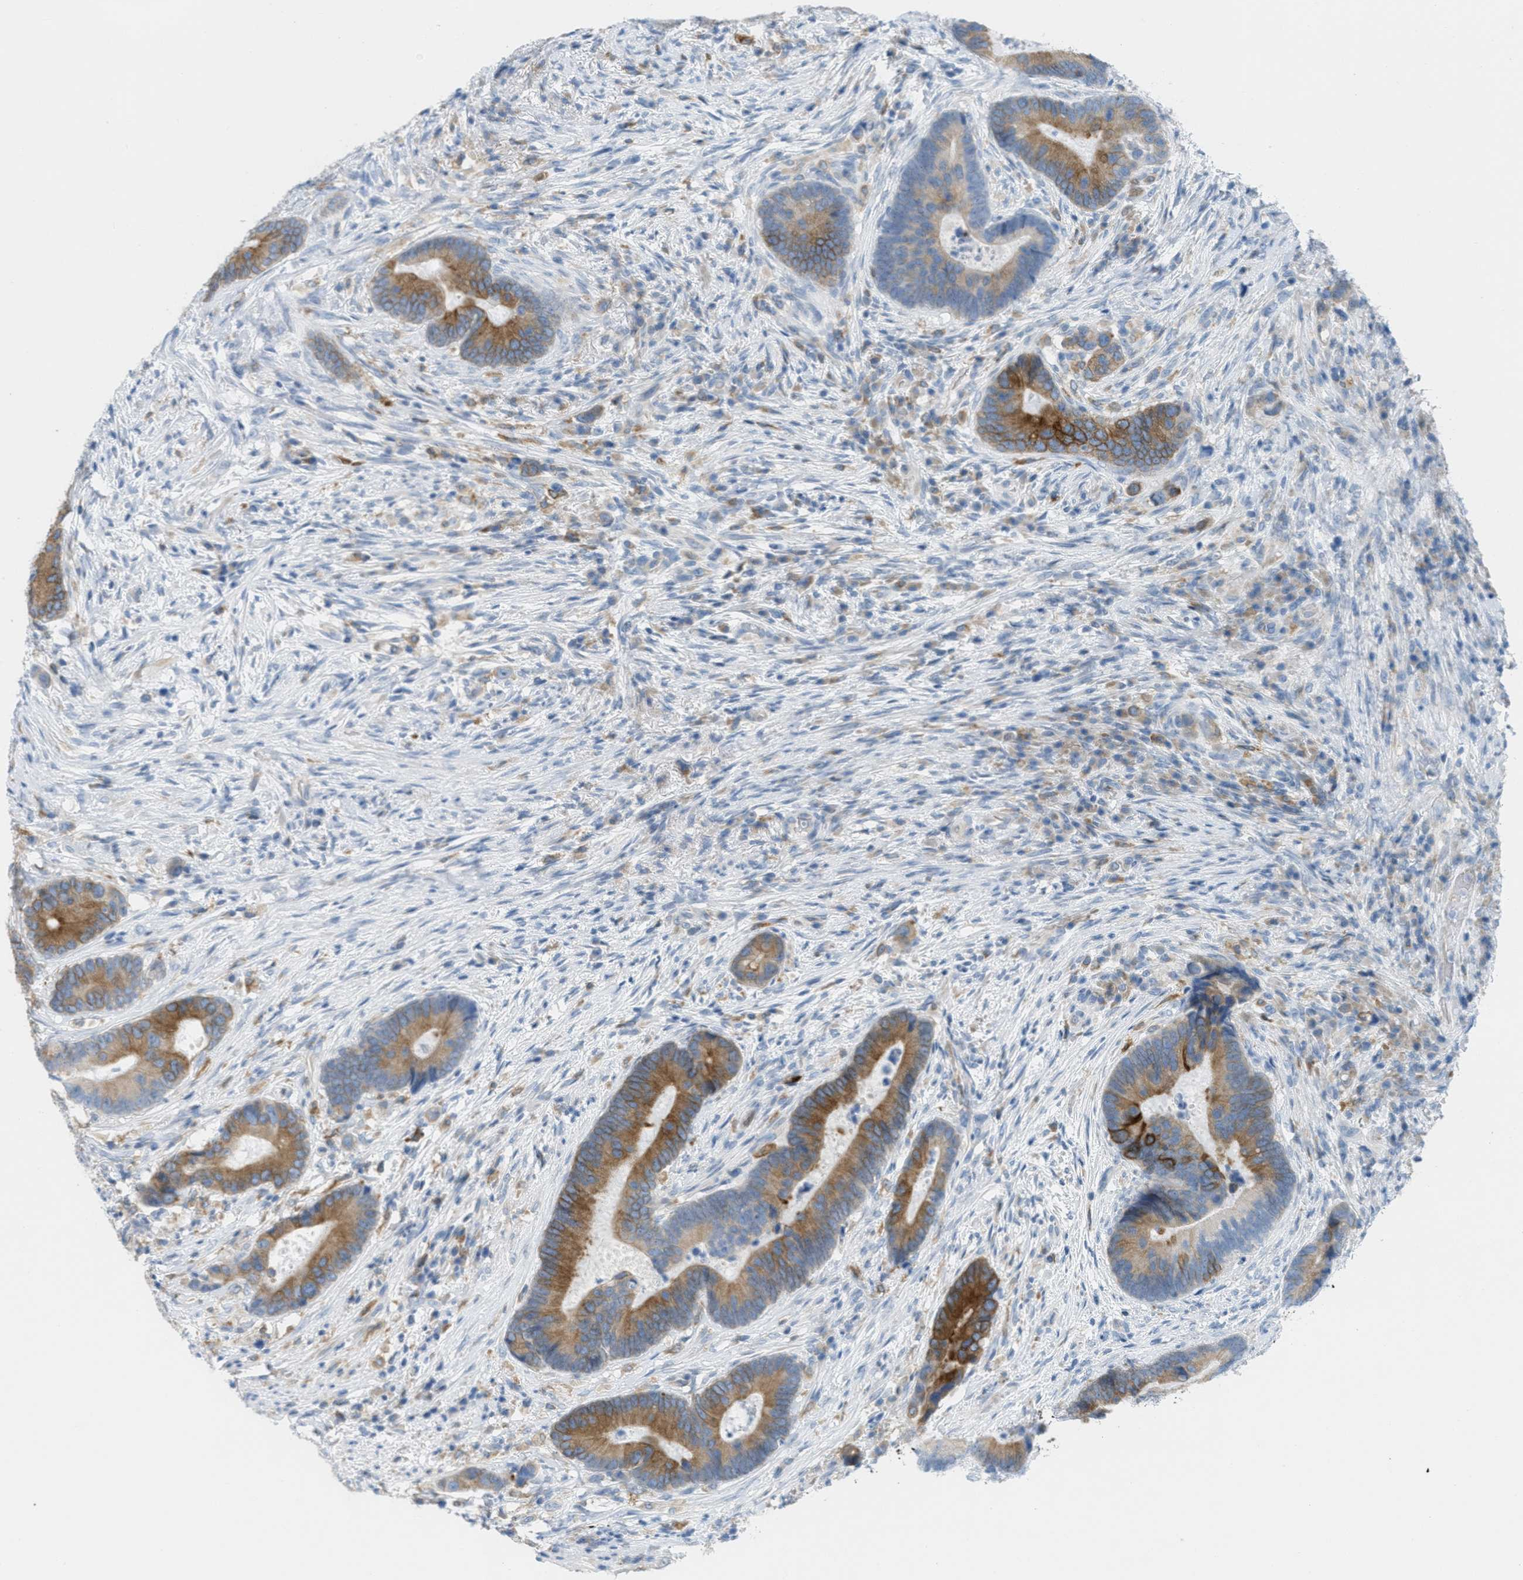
{"staining": {"intensity": "strong", "quantity": "25%-75%", "location": "cytoplasmic/membranous"}, "tissue": "colorectal cancer", "cell_type": "Tumor cells", "image_type": "cancer", "snomed": [{"axis": "morphology", "description": "Adenocarcinoma, NOS"}, {"axis": "topography", "description": "Rectum"}], "caption": "Strong cytoplasmic/membranous protein positivity is present in approximately 25%-75% of tumor cells in adenocarcinoma (colorectal).", "gene": "TEX264", "patient": {"sex": "female", "age": 89}}